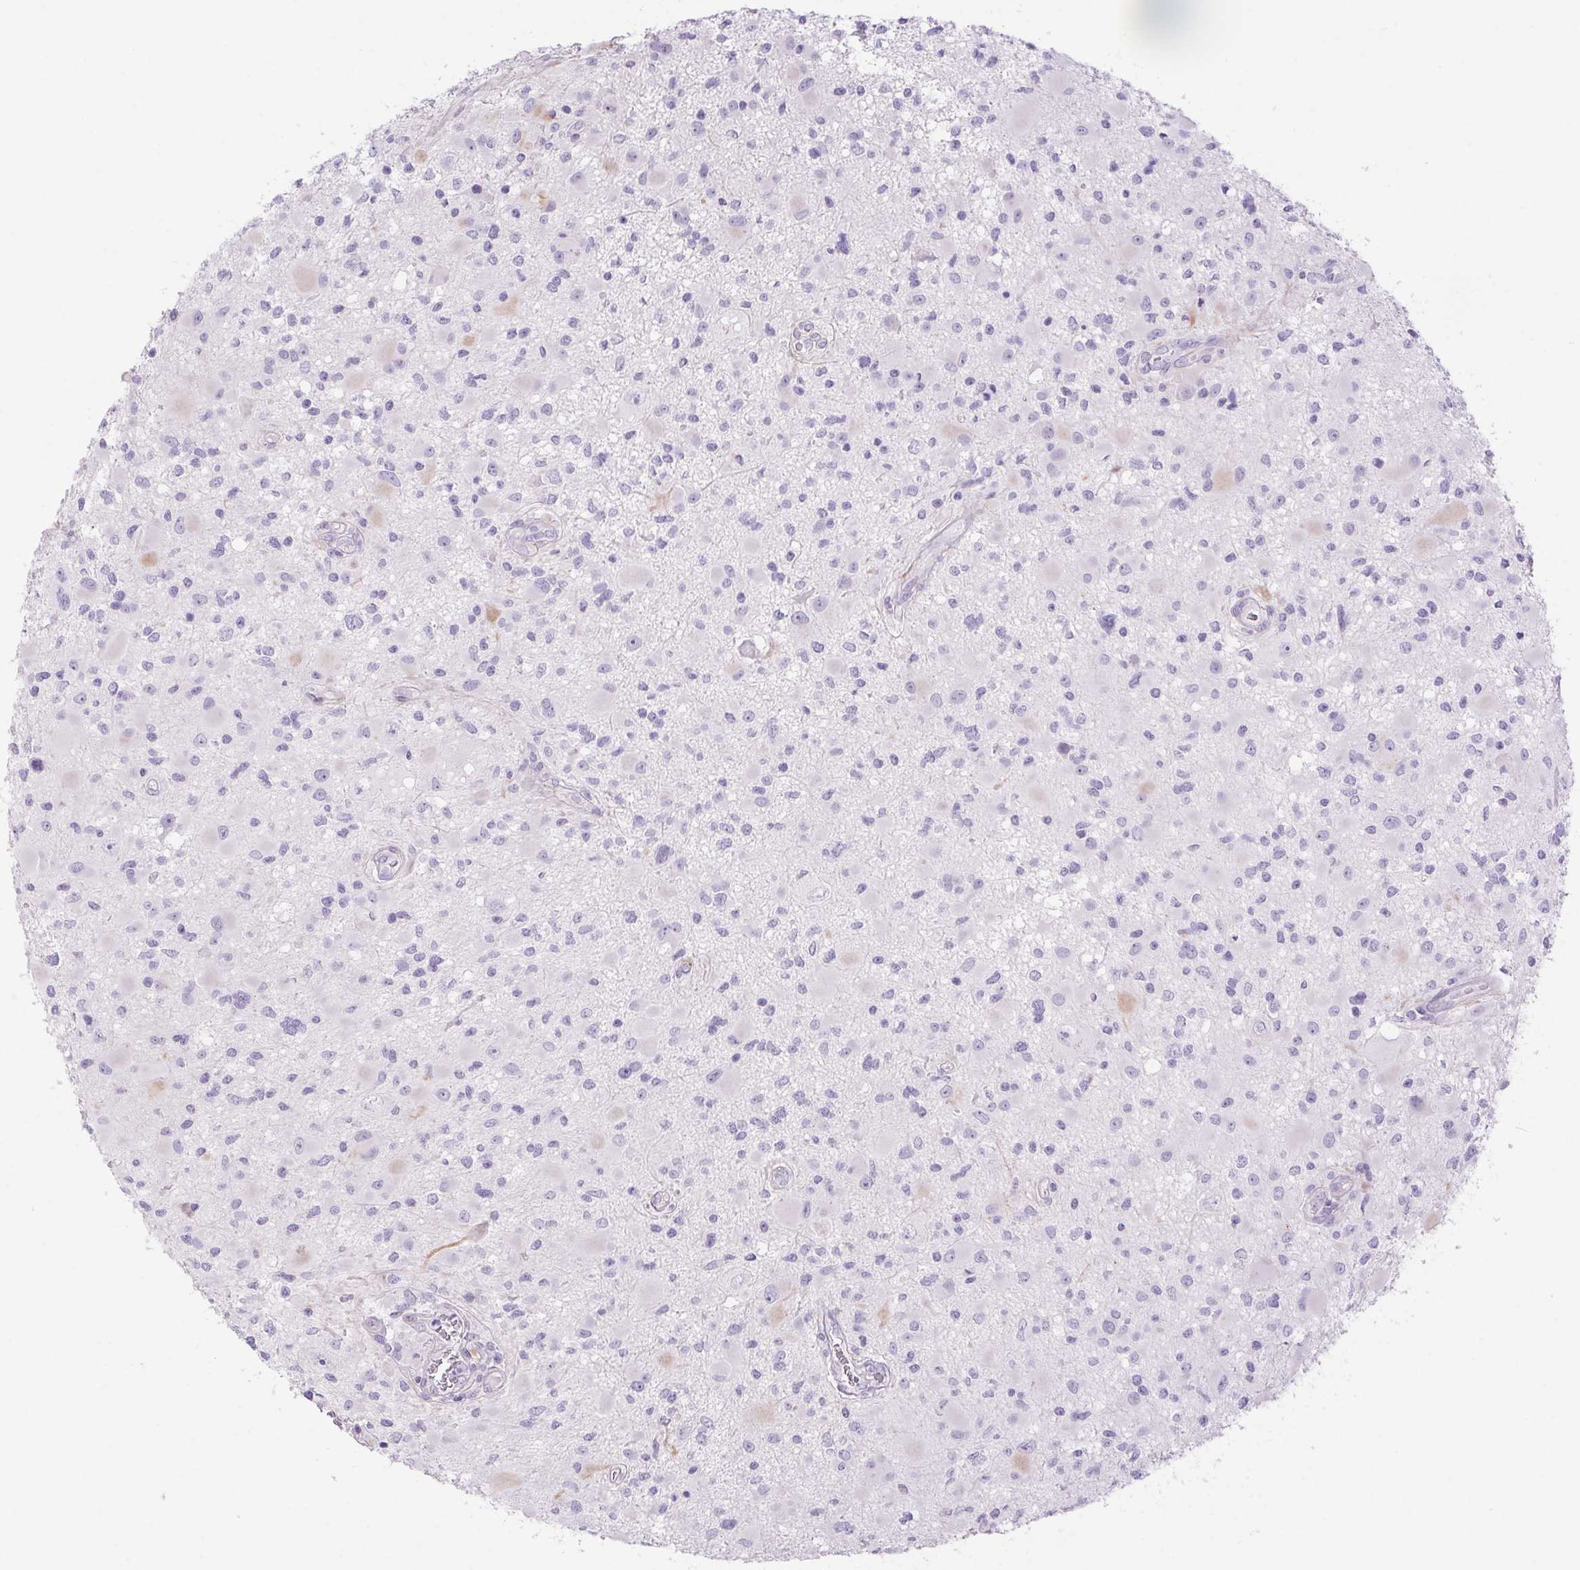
{"staining": {"intensity": "weak", "quantity": "<25%", "location": "cytoplasmic/membranous"}, "tissue": "glioma", "cell_type": "Tumor cells", "image_type": "cancer", "snomed": [{"axis": "morphology", "description": "Glioma, malignant, High grade"}, {"axis": "topography", "description": "Brain"}], "caption": "DAB immunohistochemical staining of human malignant glioma (high-grade) exhibits no significant staining in tumor cells.", "gene": "ERP27", "patient": {"sex": "male", "age": 54}}